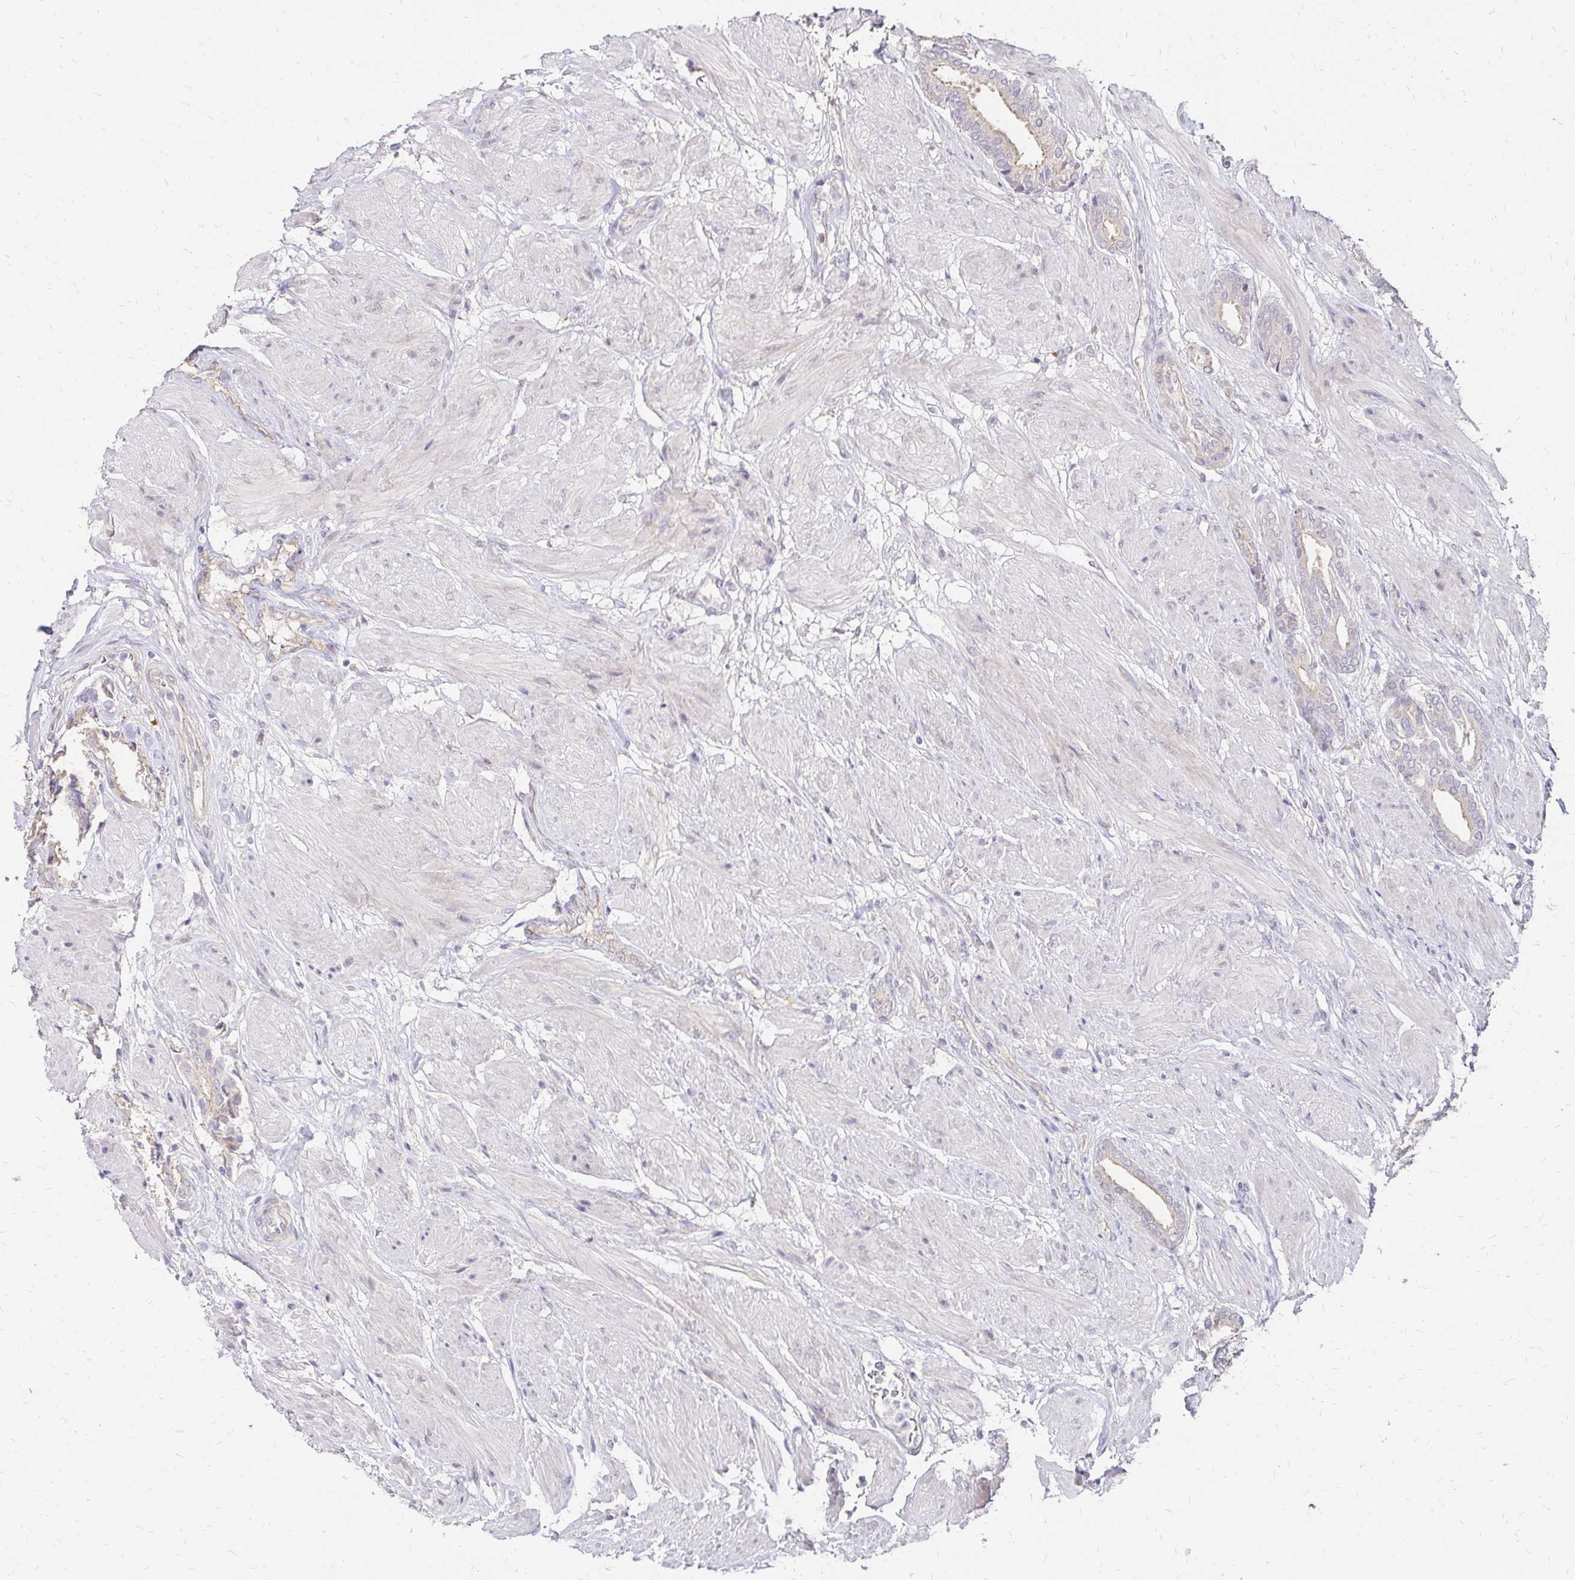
{"staining": {"intensity": "negative", "quantity": "none", "location": "none"}, "tissue": "prostate cancer", "cell_type": "Tumor cells", "image_type": "cancer", "snomed": [{"axis": "morphology", "description": "Adenocarcinoma, High grade"}, {"axis": "topography", "description": "Prostate"}], "caption": "An immunohistochemistry (IHC) photomicrograph of prostate cancer is shown. There is no staining in tumor cells of prostate cancer. The staining was performed using DAB (3,3'-diaminobenzidine) to visualize the protein expression in brown, while the nuclei were stained in blue with hematoxylin (Magnification: 20x).", "gene": "PRIMA1", "patient": {"sex": "male", "age": 56}}